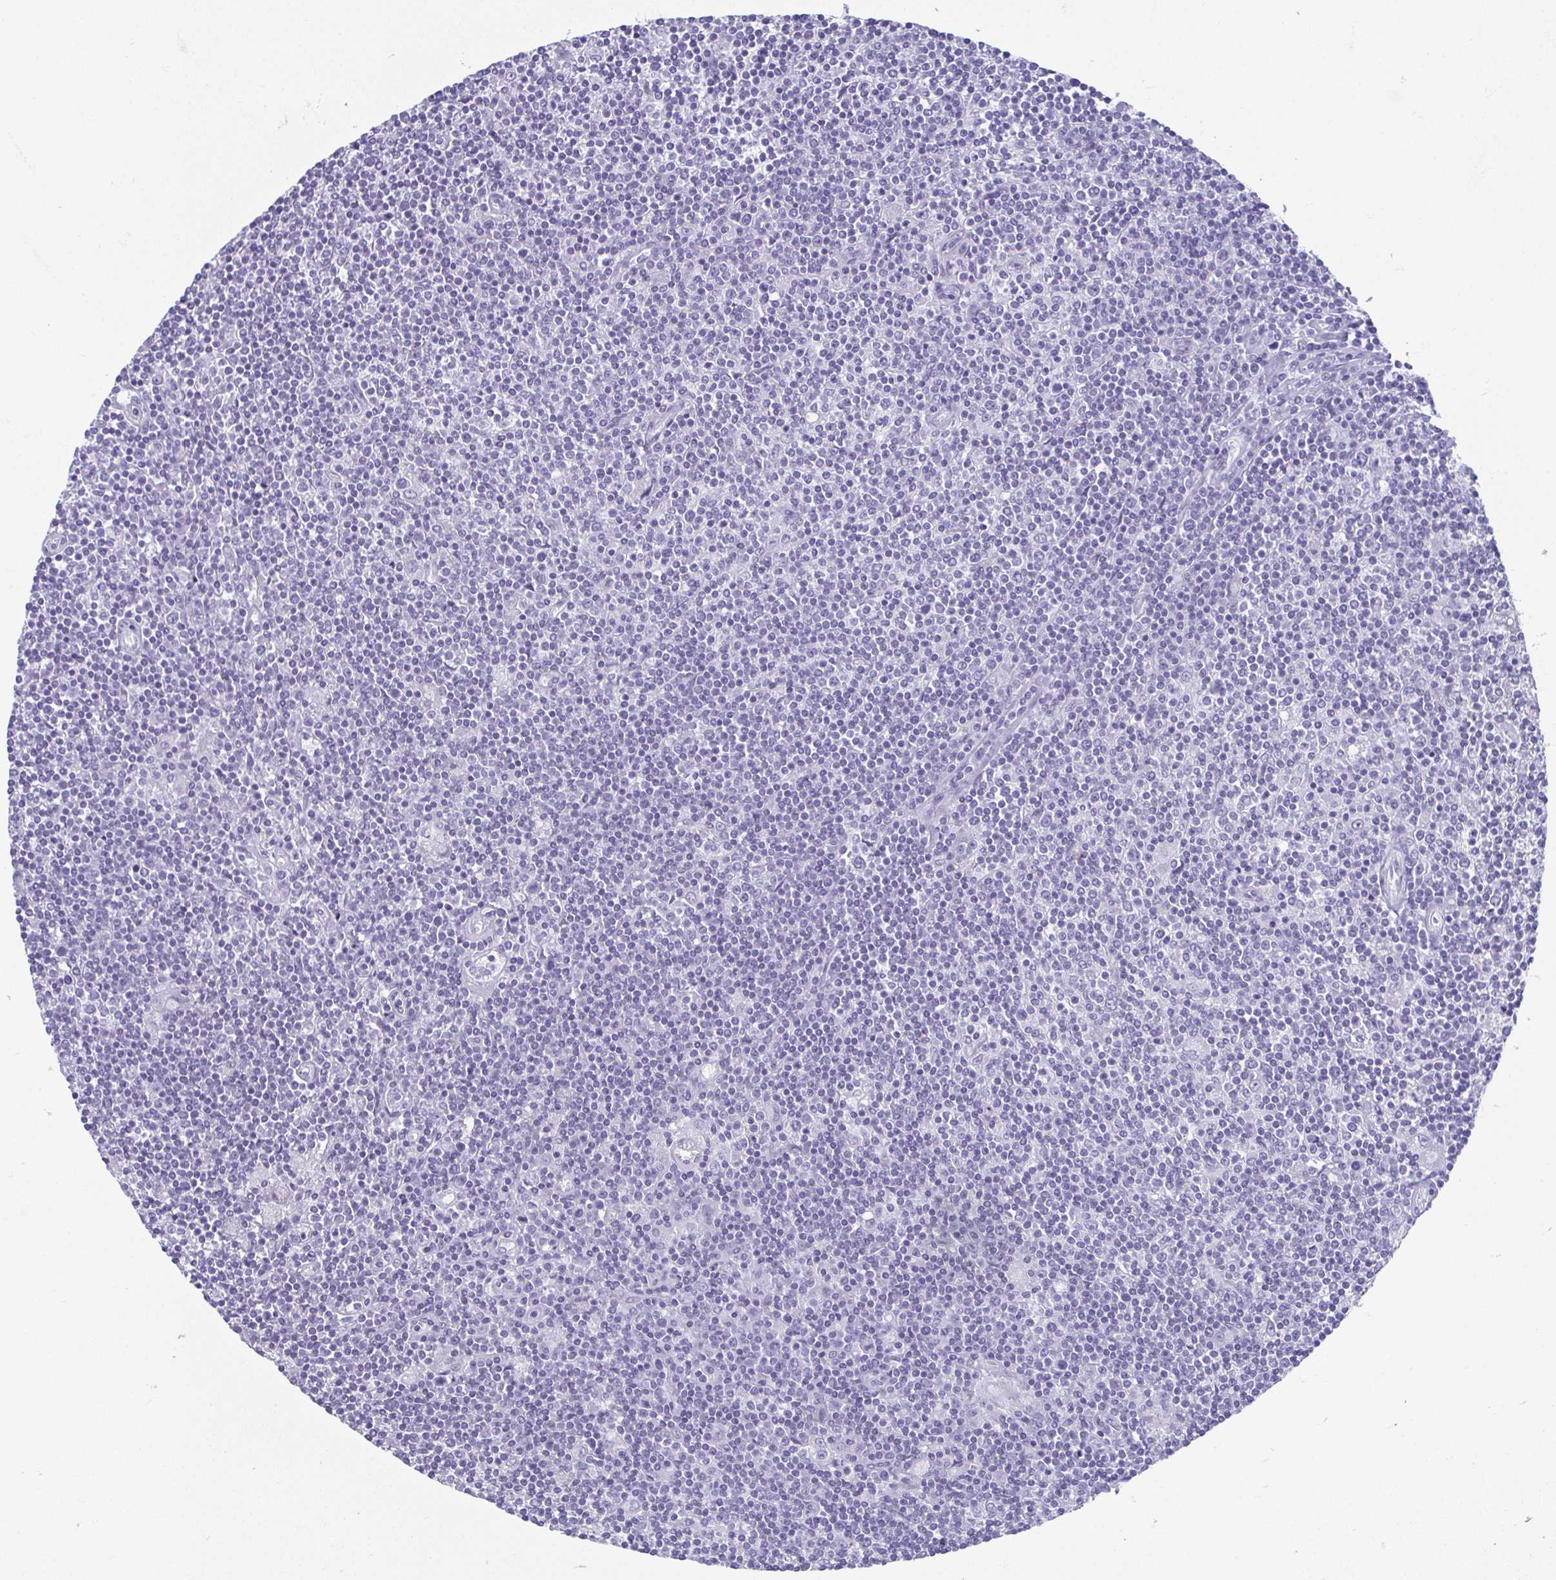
{"staining": {"intensity": "negative", "quantity": "none", "location": "none"}, "tissue": "lymphoma", "cell_type": "Tumor cells", "image_type": "cancer", "snomed": [{"axis": "morphology", "description": "Hodgkin's disease, NOS"}, {"axis": "topography", "description": "Lymph node"}], "caption": "This image is of Hodgkin's disease stained with immunohistochemistry to label a protein in brown with the nuclei are counter-stained blue. There is no positivity in tumor cells.", "gene": "GHRL", "patient": {"sex": "male", "age": 40}}